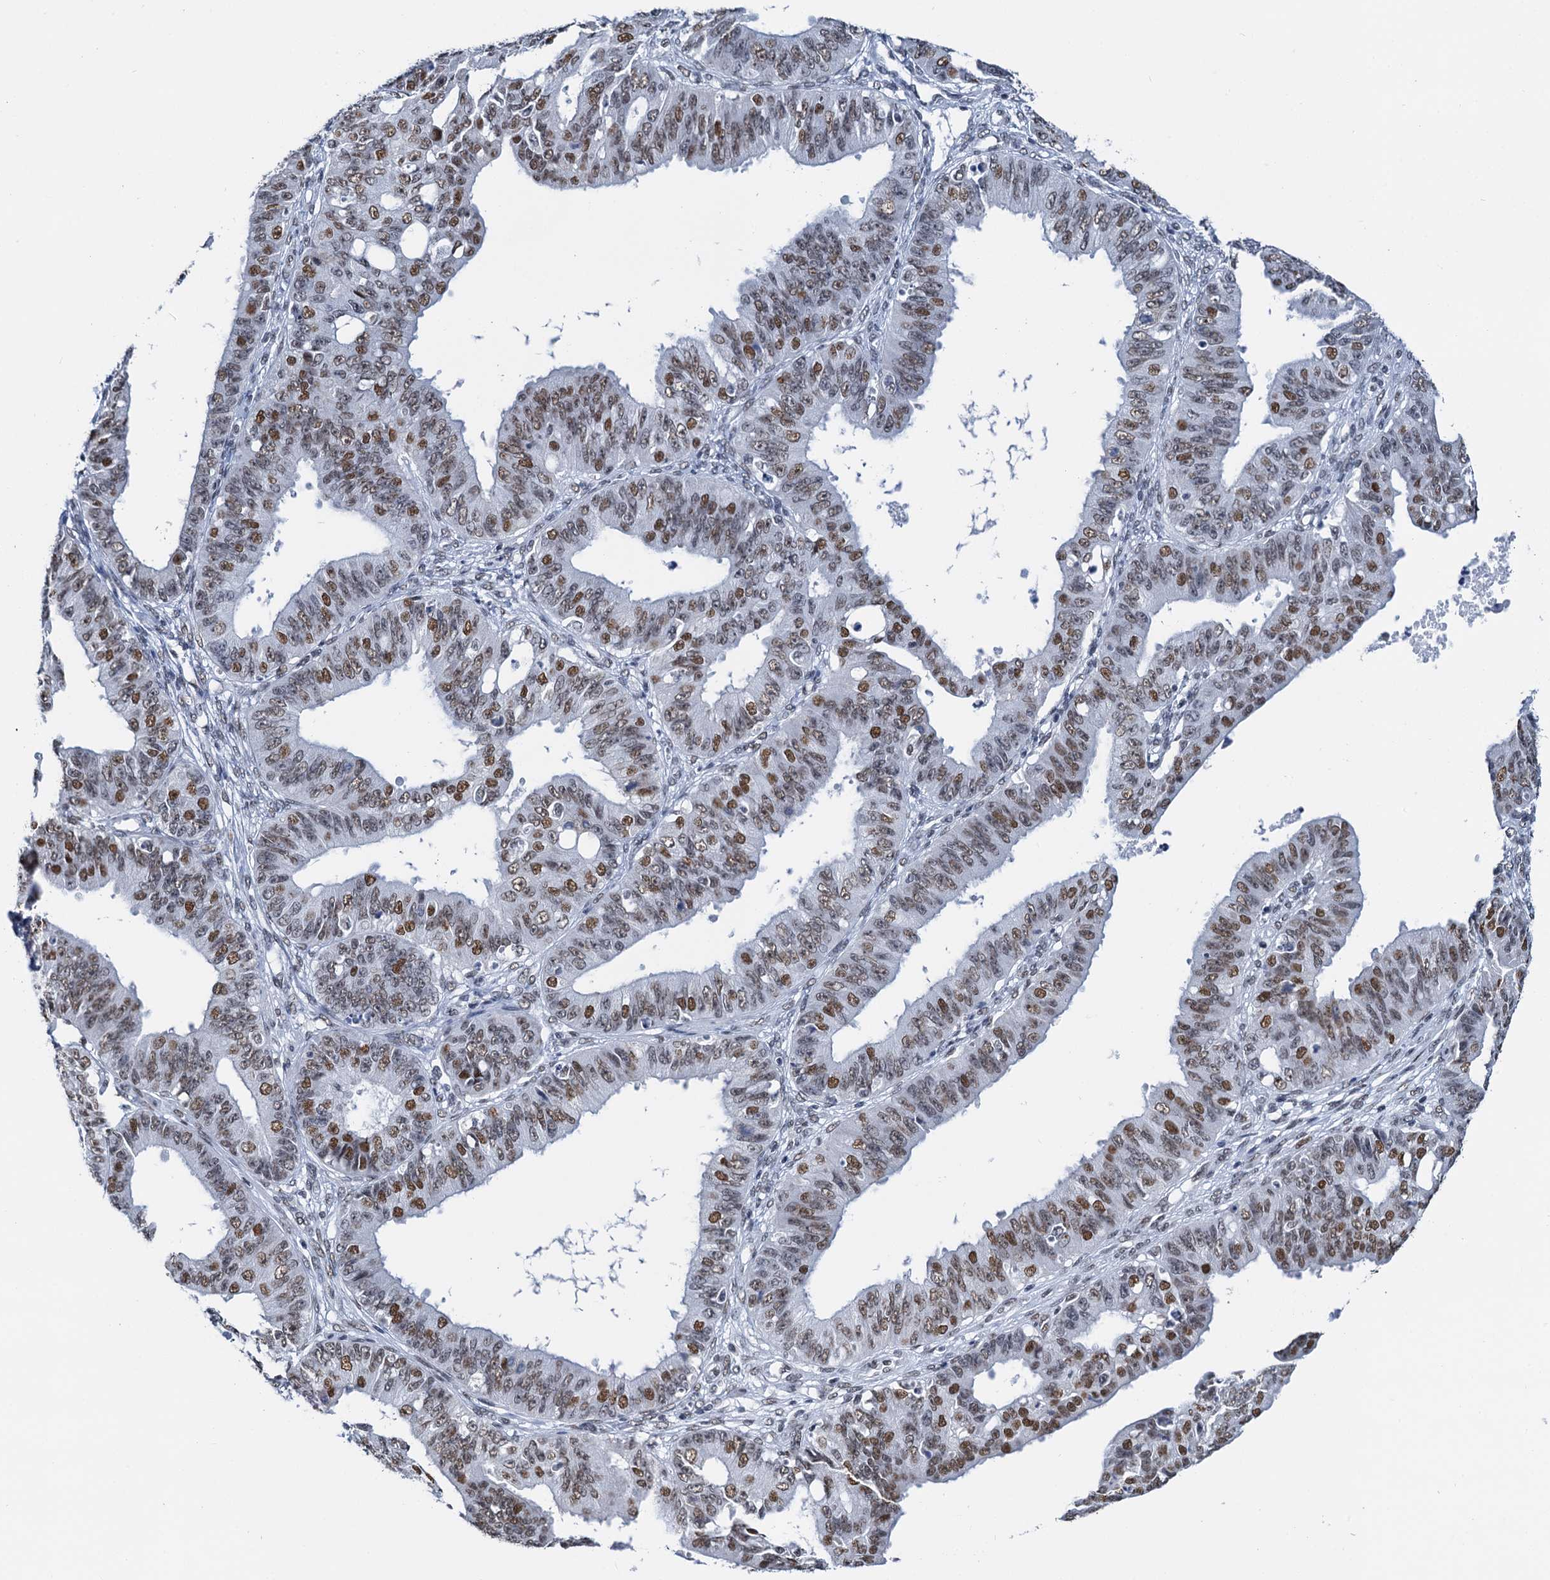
{"staining": {"intensity": "moderate", "quantity": ">75%", "location": "nuclear"}, "tissue": "ovarian cancer", "cell_type": "Tumor cells", "image_type": "cancer", "snomed": [{"axis": "morphology", "description": "Carcinoma, endometroid"}, {"axis": "topography", "description": "Appendix"}, {"axis": "topography", "description": "Ovary"}], "caption": "This micrograph displays immunohistochemistry staining of human ovarian endometroid carcinoma, with medium moderate nuclear positivity in approximately >75% of tumor cells.", "gene": "SLTM", "patient": {"sex": "female", "age": 42}}